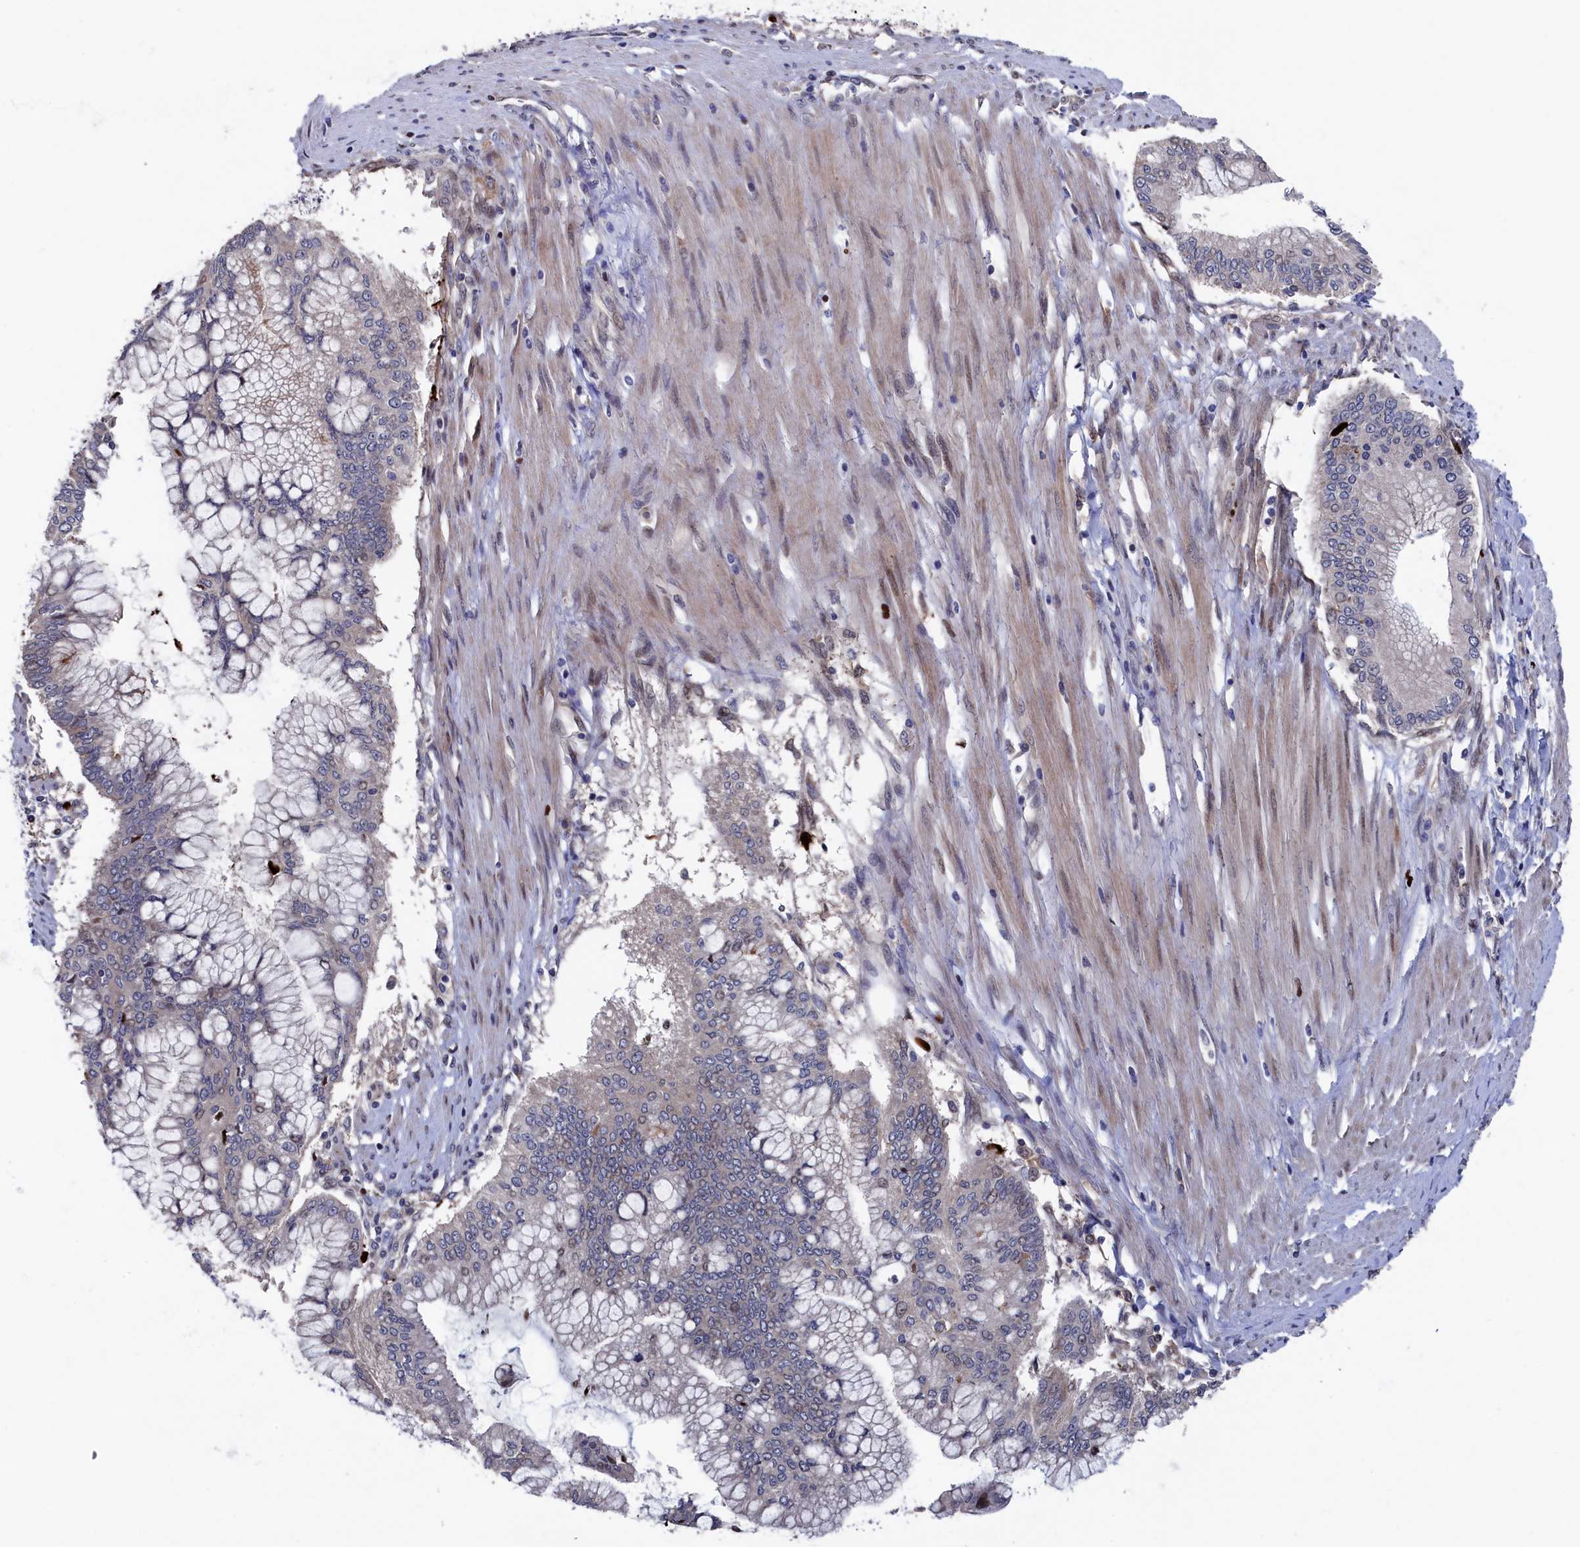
{"staining": {"intensity": "moderate", "quantity": "<25%", "location": "cytoplasmic/membranous"}, "tissue": "pancreatic cancer", "cell_type": "Tumor cells", "image_type": "cancer", "snomed": [{"axis": "morphology", "description": "Adenocarcinoma, NOS"}, {"axis": "topography", "description": "Pancreas"}], "caption": "Tumor cells reveal low levels of moderate cytoplasmic/membranous expression in about <25% of cells in human pancreatic cancer (adenocarcinoma).", "gene": "ZNF891", "patient": {"sex": "male", "age": 46}}